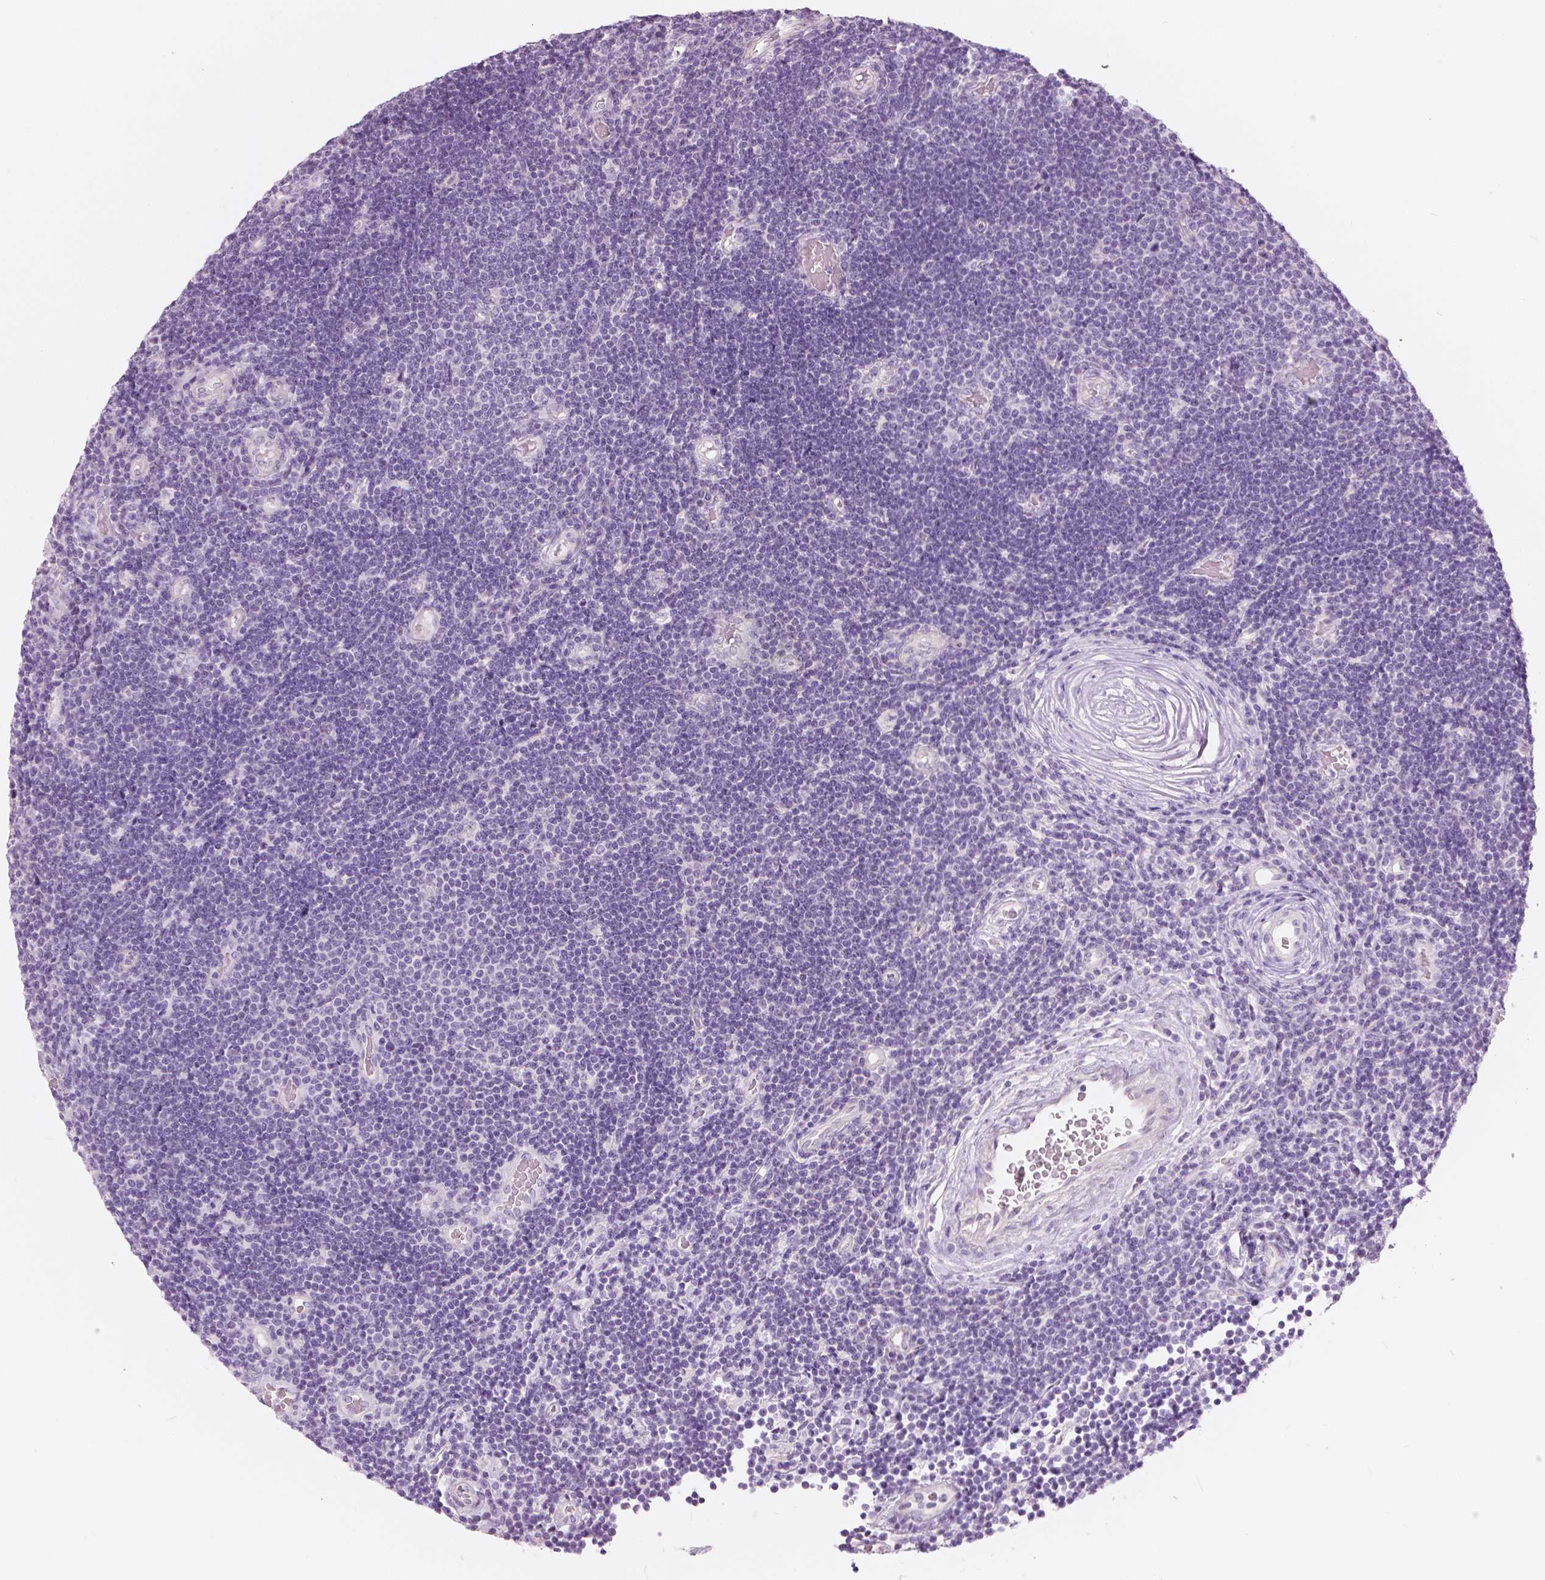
{"staining": {"intensity": "negative", "quantity": "none", "location": "none"}, "tissue": "lymphoma", "cell_type": "Tumor cells", "image_type": "cancer", "snomed": [{"axis": "morphology", "description": "Malignant lymphoma, non-Hodgkin's type, Low grade"}, {"axis": "topography", "description": "Brain"}], "caption": "Low-grade malignant lymphoma, non-Hodgkin's type was stained to show a protein in brown. There is no significant positivity in tumor cells. The staining is performed using DAB (3,3'-diaminobenzidine) brown chromogen with nuclei counter-stained in using hematoxylin.", "gene": "A4GNT", "patient": {"sex": "female", "age": 66}}